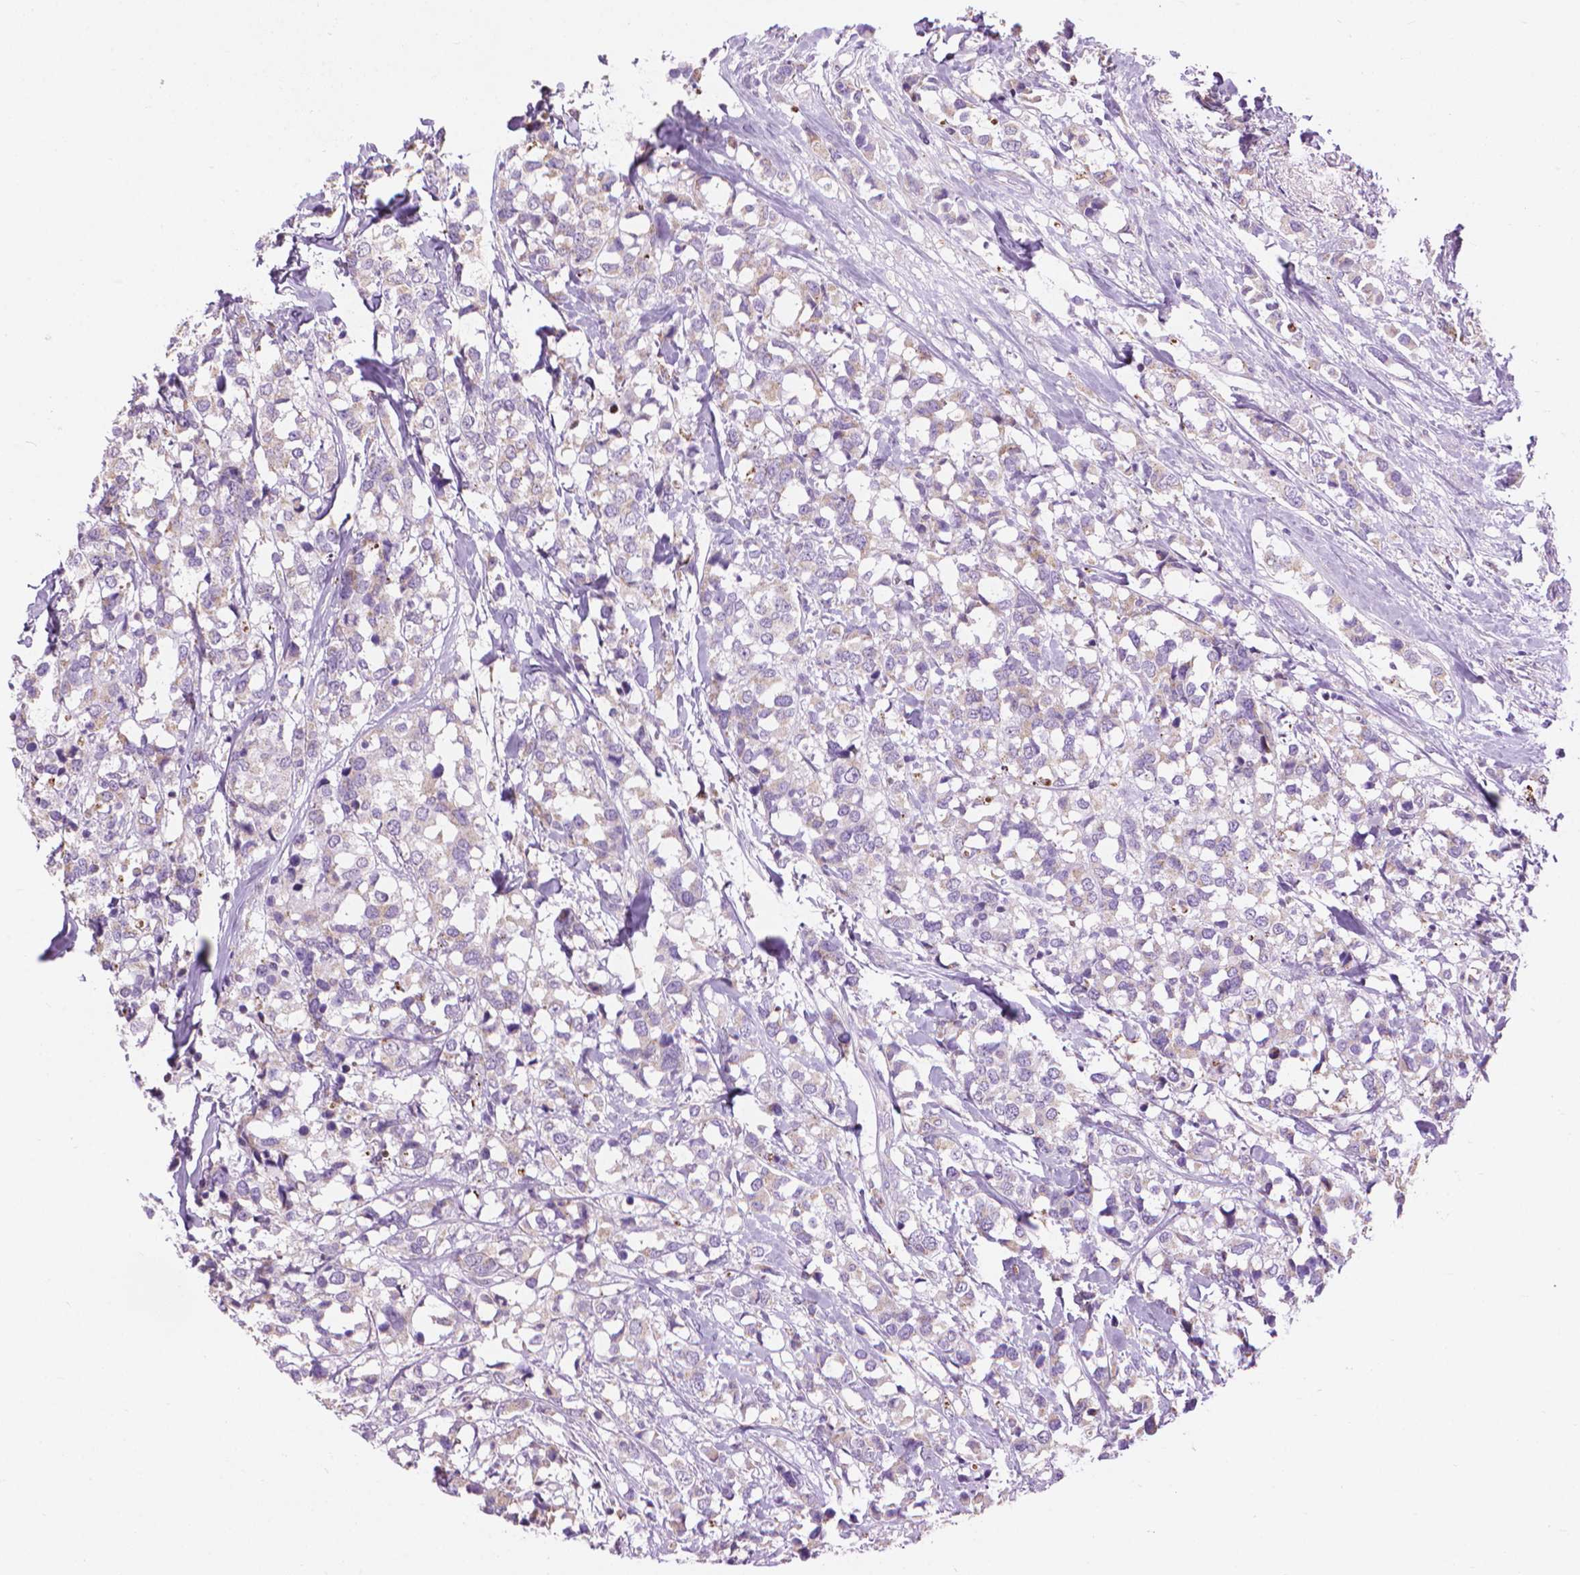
{"staining": {"intensity": "negative", "quantity": "none", "location": "none"}, "tissue": "breast cancer", "cell_type": "Tumor cells", "image_type": "cancer", "snomed": [{"axis": "morphology", "description": "Lobular carcinoma"}, {"axis": "topography", "description": "Breast"}], "caption": "An immunohistochemistry micrograph of breast cancer (lobular carcinoma) is shown. There is no staining in tumor cells of breast cancer (lobular carcinoma).", "gene": "VDAC1", "patient": {"sex": "female", "age": 59}}